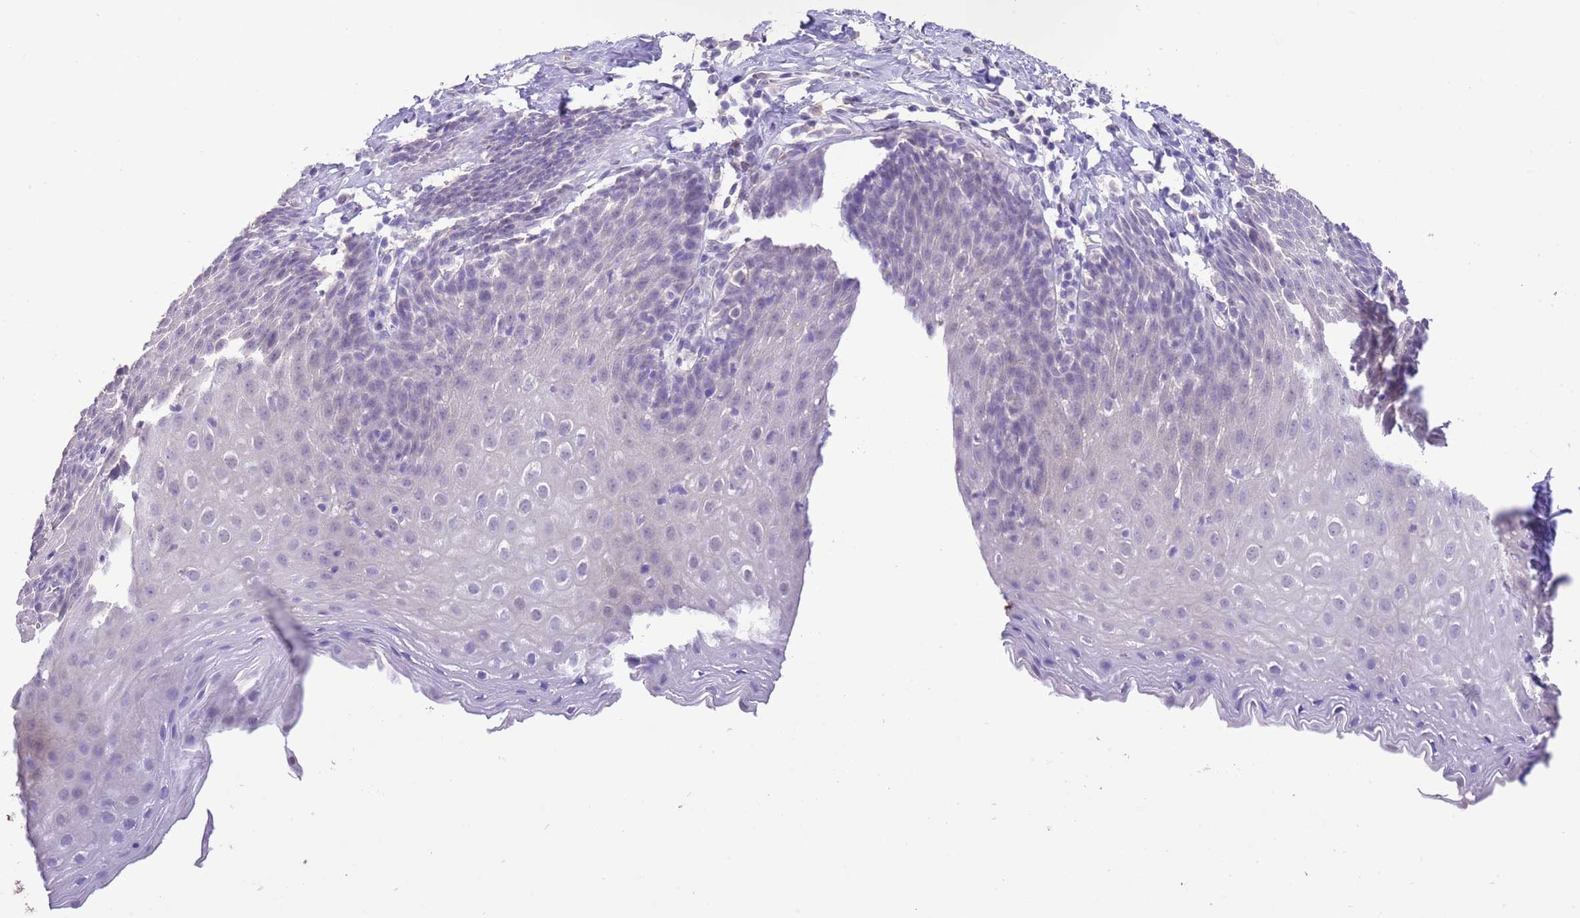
{"staining": {"intensity": "weak", "quantity": "<25%", "location": "nuclear"}, "tissue": "esophagus", "cell_type": "Squamous epithelial cells", "image_type": "normal", "snomed": [{"axis": "morphology", "description": "Normal tissue, NOS"}, {"axis": "topography", "description": "Esophagus"}], "caption": "Esophagus was stained to show a protein in brown. There is no significant staining in squamous epithelial cells. (DAB immunohistochemistry (IHC) visualized using brightfield microscopy, high magnification).", "gene": "IZUMO4", "patient": {"sex": "female", "age": 61}}